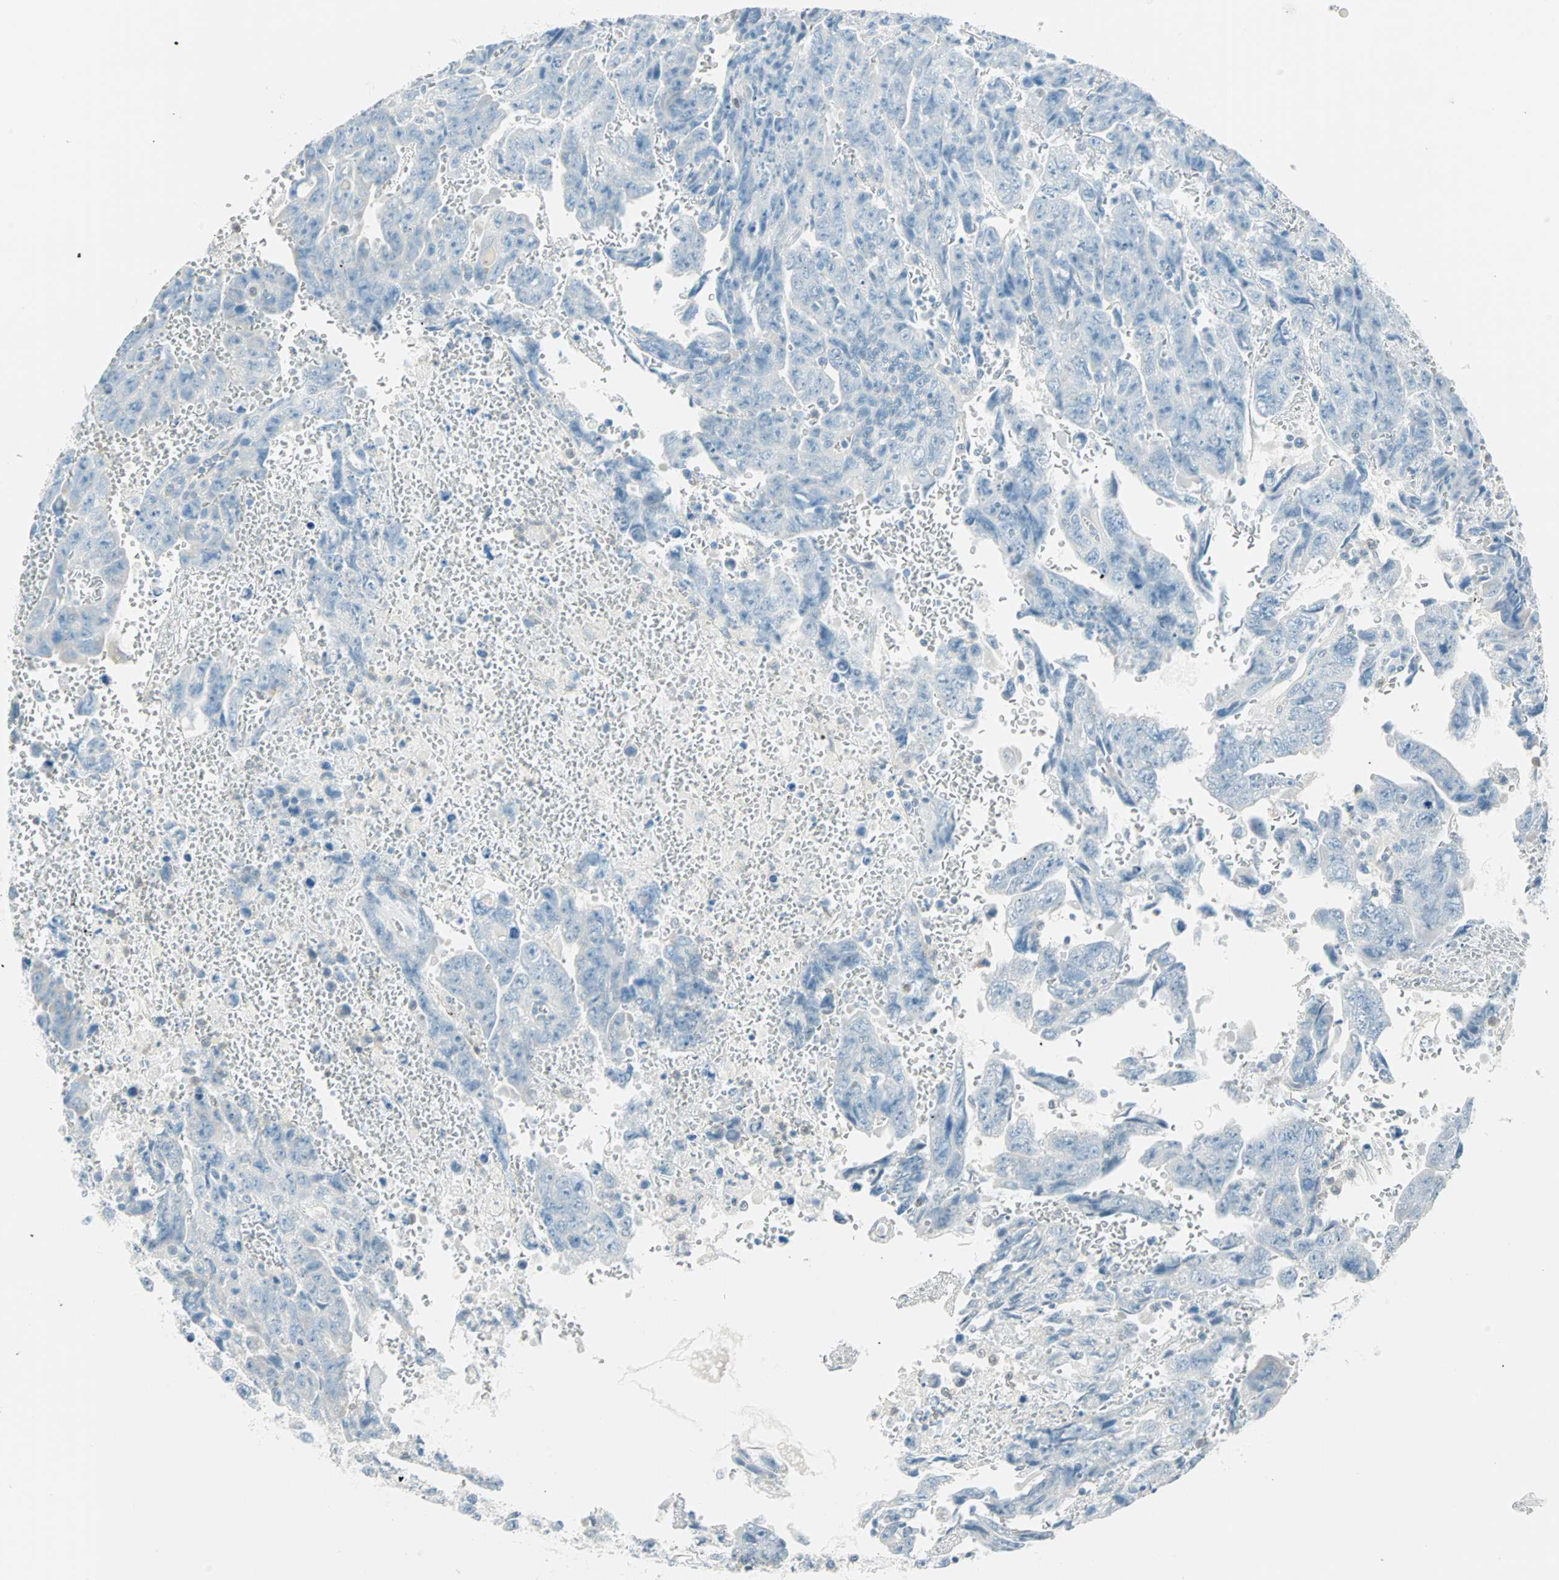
{"staining": {"intensity": "negative", "quantity": "none", "location": "none"}, "tissue": "testis cancer", "cell_type": "Tumor cells", "image_type": "cancer", "snomed": [{"axis": "morphology", "description": "Carcinoma, Embryonal, NOS"}, {"axis": "topography", "description": "Testis"}], "caption": "A high-resolution histopathology image shows immunohistochemistry staining of testis cancer, which shows no significant staining in tumor cells.", "gene": "S100A1", "patient": {"sex": "male", "age": 28}}